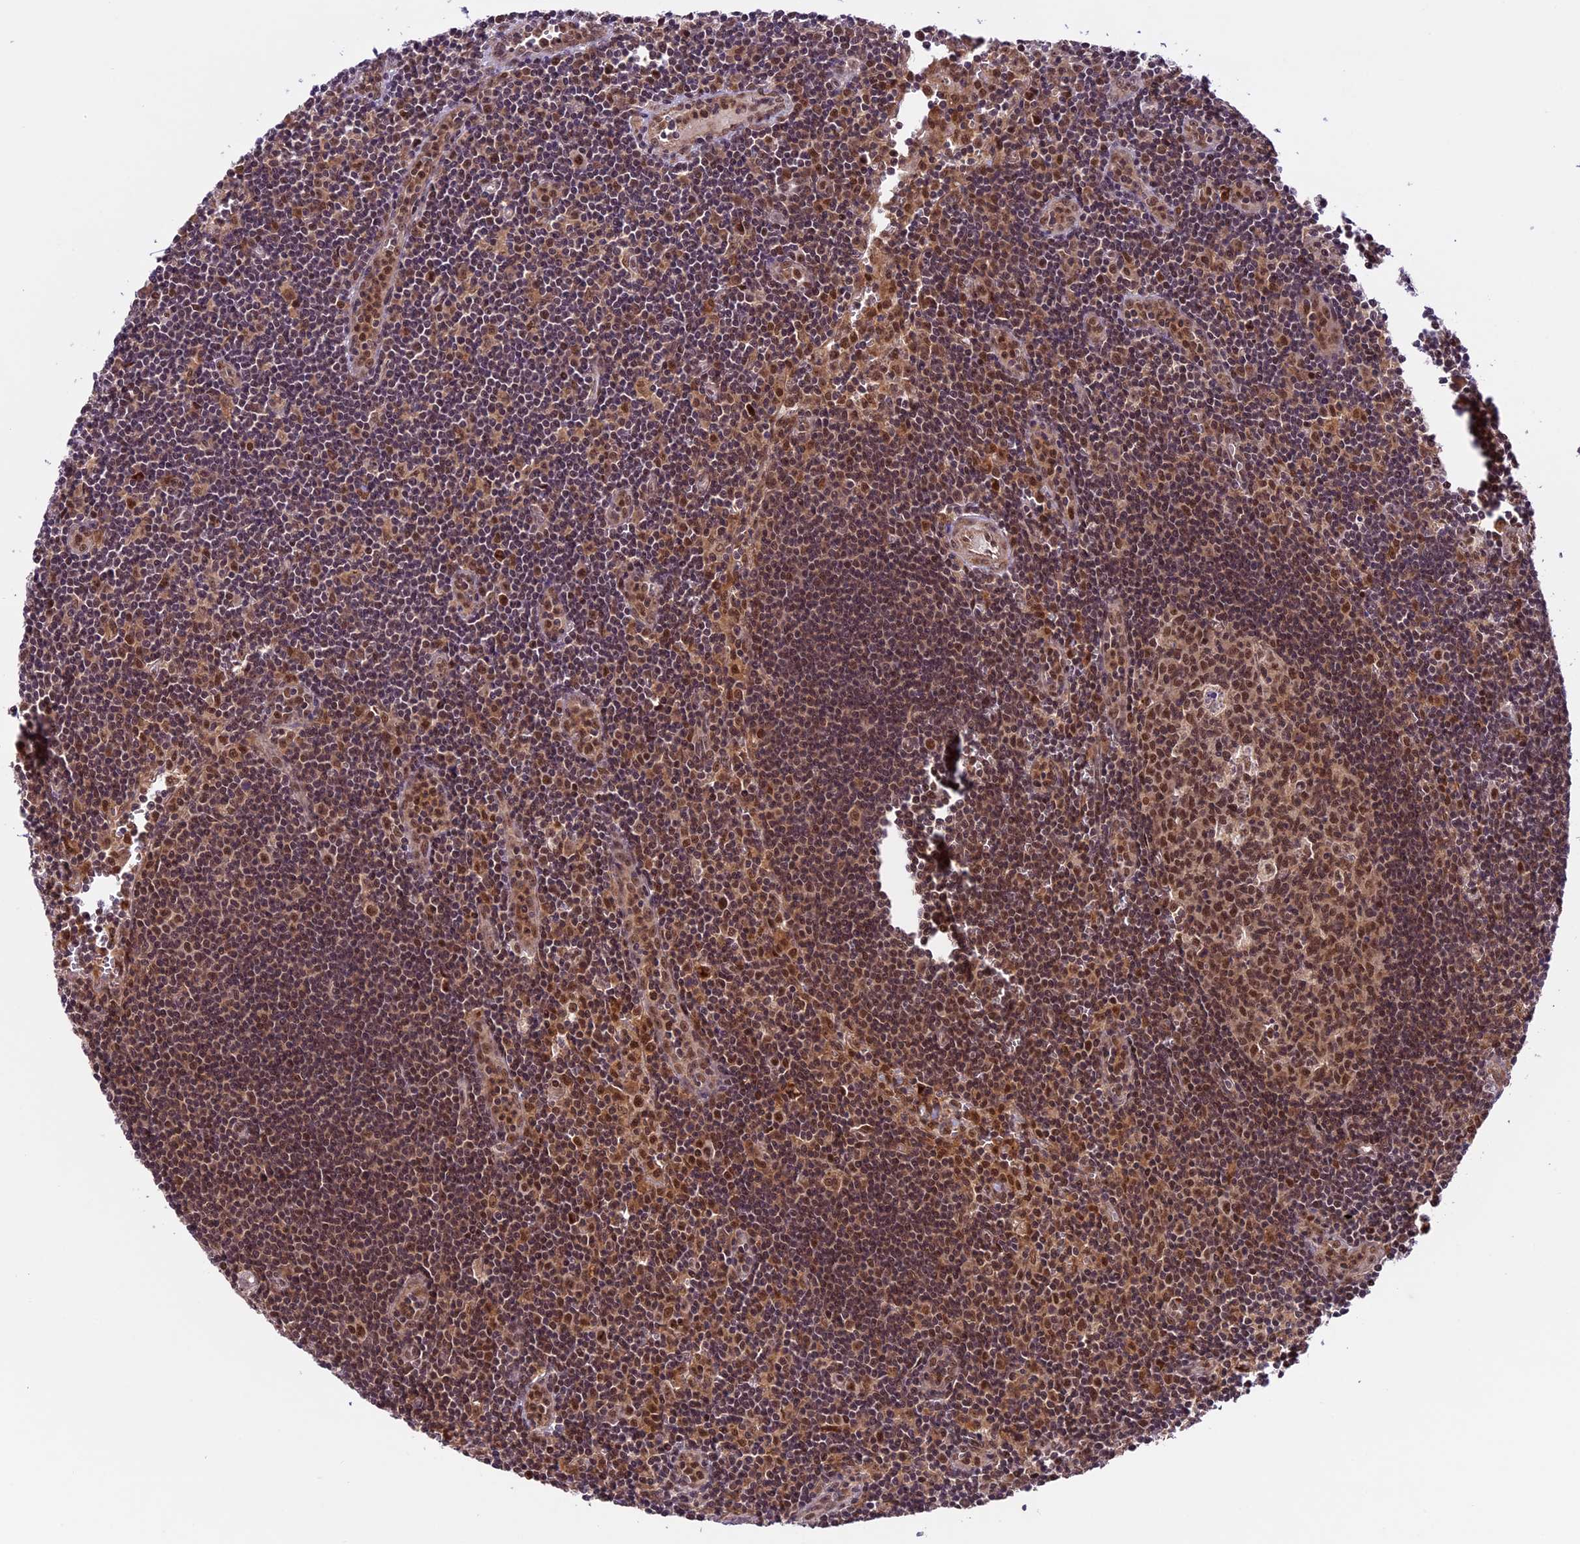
{"staining": {"intensity": "moderate", "quantity": ">75%", "location": "nuclear"}, "tissue": "lymph node", "cell_type": "Germinal center cells", "image_type": "normal", "snomed": [{"axis": "morphology", "description": "Normal tissue, NOS"}, {"axis": "topography", "description": "Lymph node"}], "caption": "Human lymph node stained with a brown dye reveals moderate nuclear positive positivity in about >75% of germinal center cells.", "gene": "DHX38", "patient": {"sex": "female", "age": 32}}